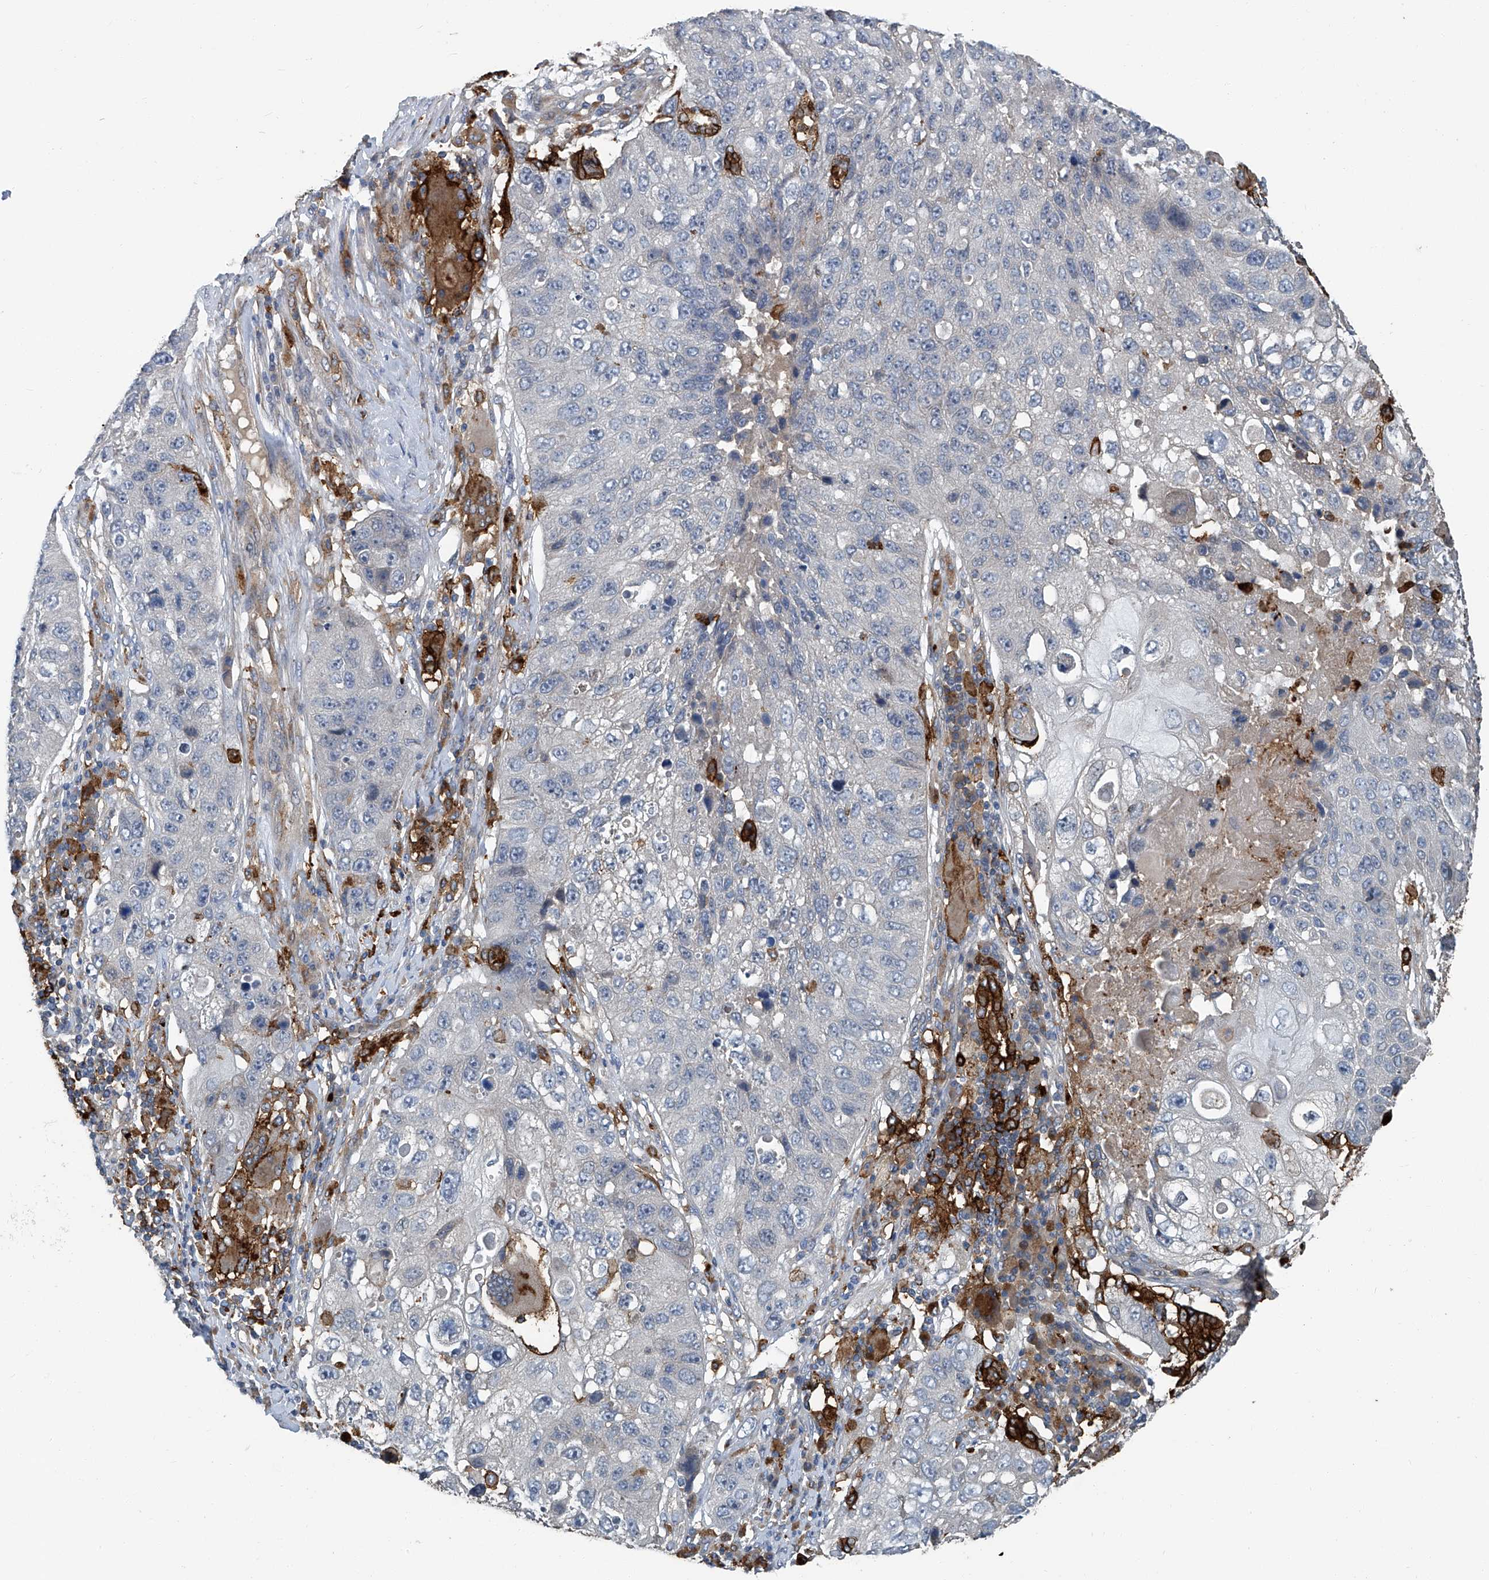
{"staining": {"intensity": "negative", "quantity": "none", "location": "none"}, "tissue": "lung cancer", "cell_type": "Tumor cells", "image_type": "cancer", "snomed": [{"axis": "morphology", "description": "Squamous cell carcinoma, NOS"}, {"axis": "topography", "description": "Lung"}], "caption": "Tumor cells are negative for brown protein staining in lung cancer (squamous cell carcinoma).", "gene": "FAM167A", "patient": {"sex": "male", "age": 61}}